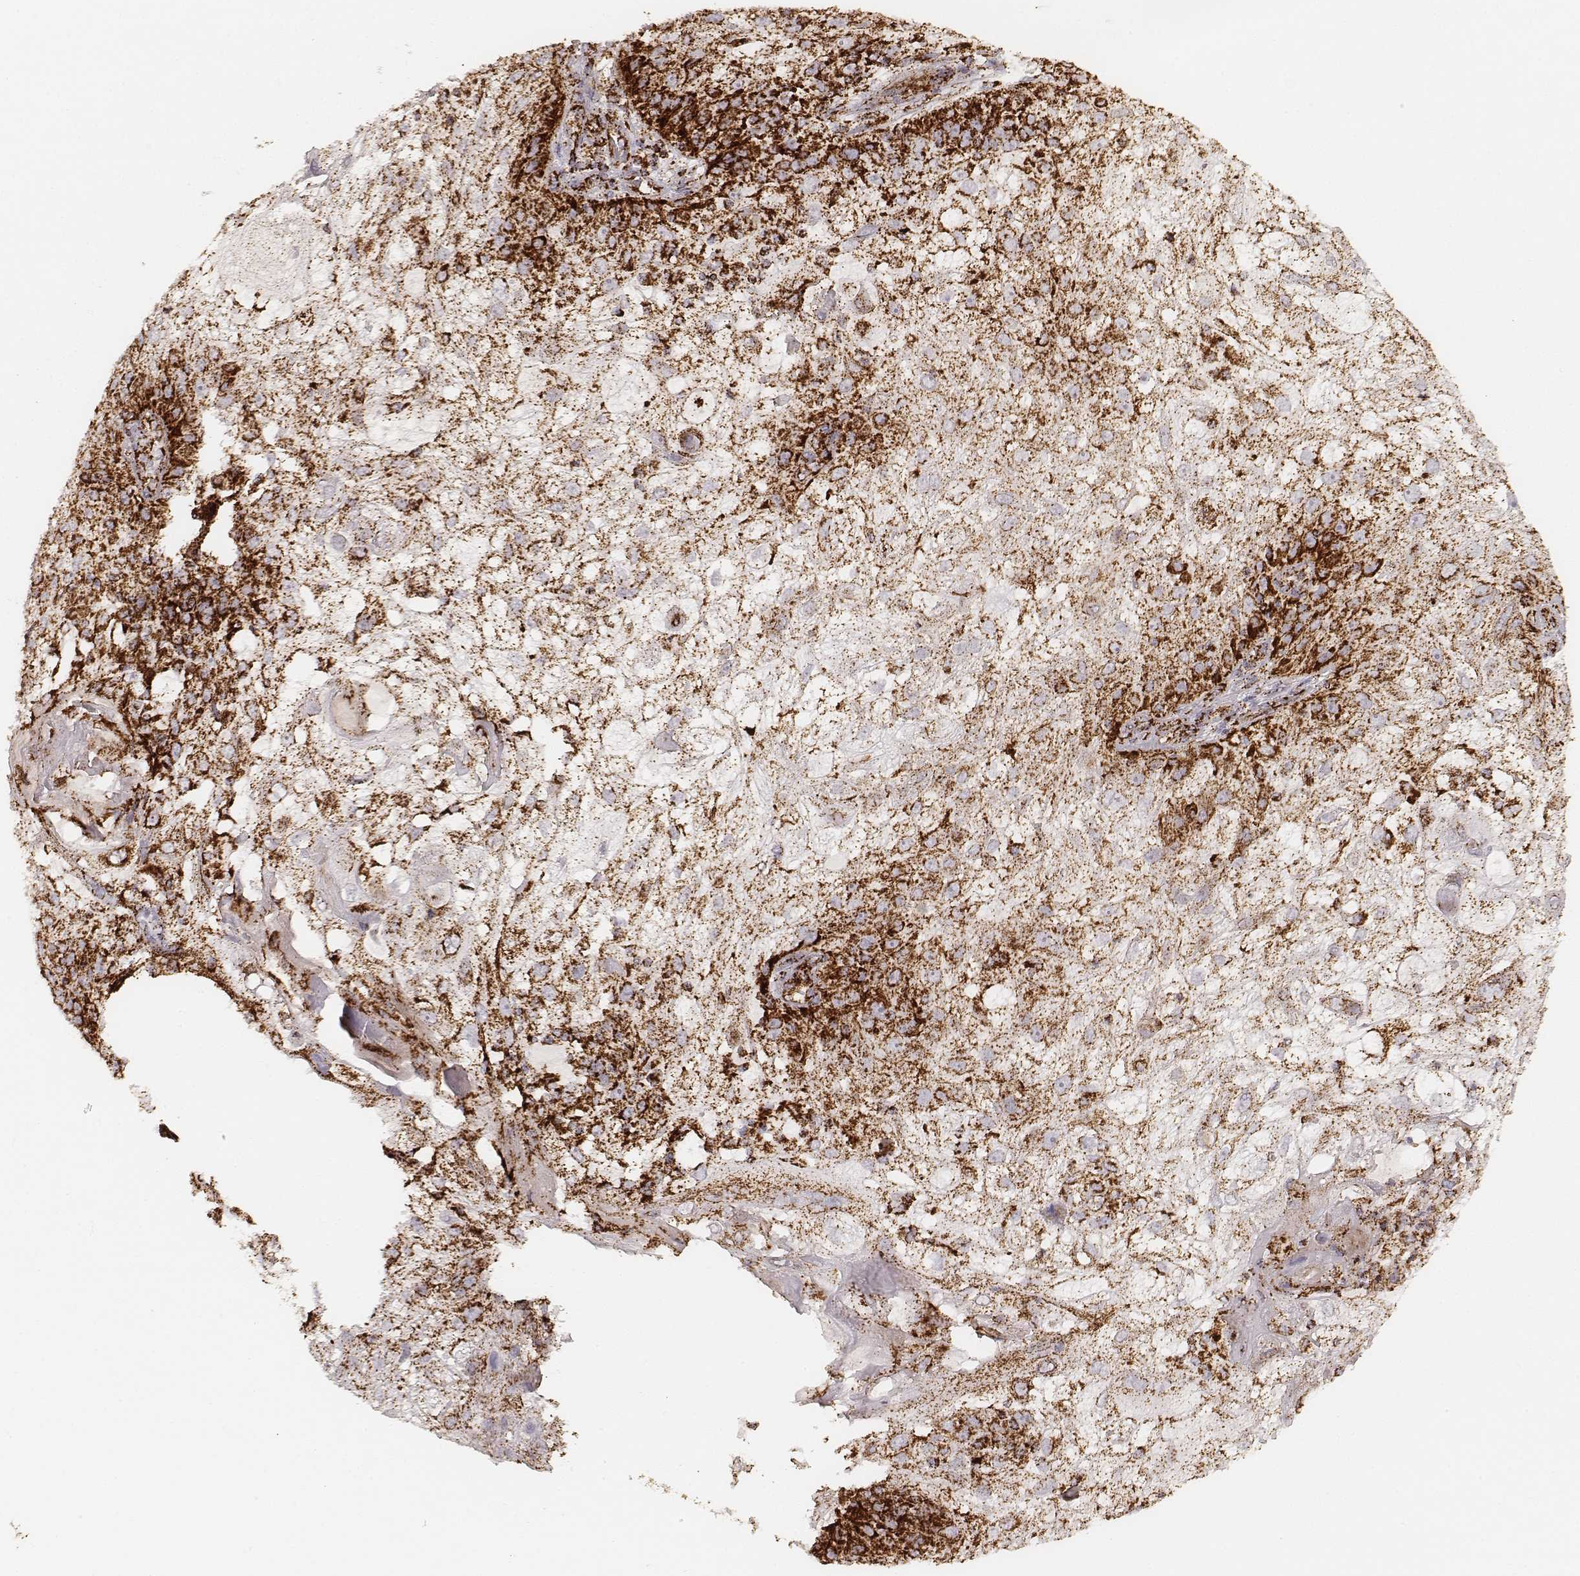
{"staining": {"intensity": "strong", "quantity": ">75%", "location": "cytoplasmic/membranous"}, "tissue": "skin cancer", "cell_type": "Tumor cells", "image_type": "cancer", "snomed": [{"axis": "morphology", "description": "Normal tissue, NOS"}, {"axis": "morphology", "description": "Squamous cell carcinoma, NOS"}, {"axis": "topography", "description": "Skin"}], "caption": "DAB (3,3'-diaminobenzidine) immunohistochemical staining of human skin squamous cell carcinoma demonstrates strong cytoplasmic/membranous protein positivity in approximately >75% of tumor cells.", "gene": "CS", "patient": {"sex": "female", "age": 83}}